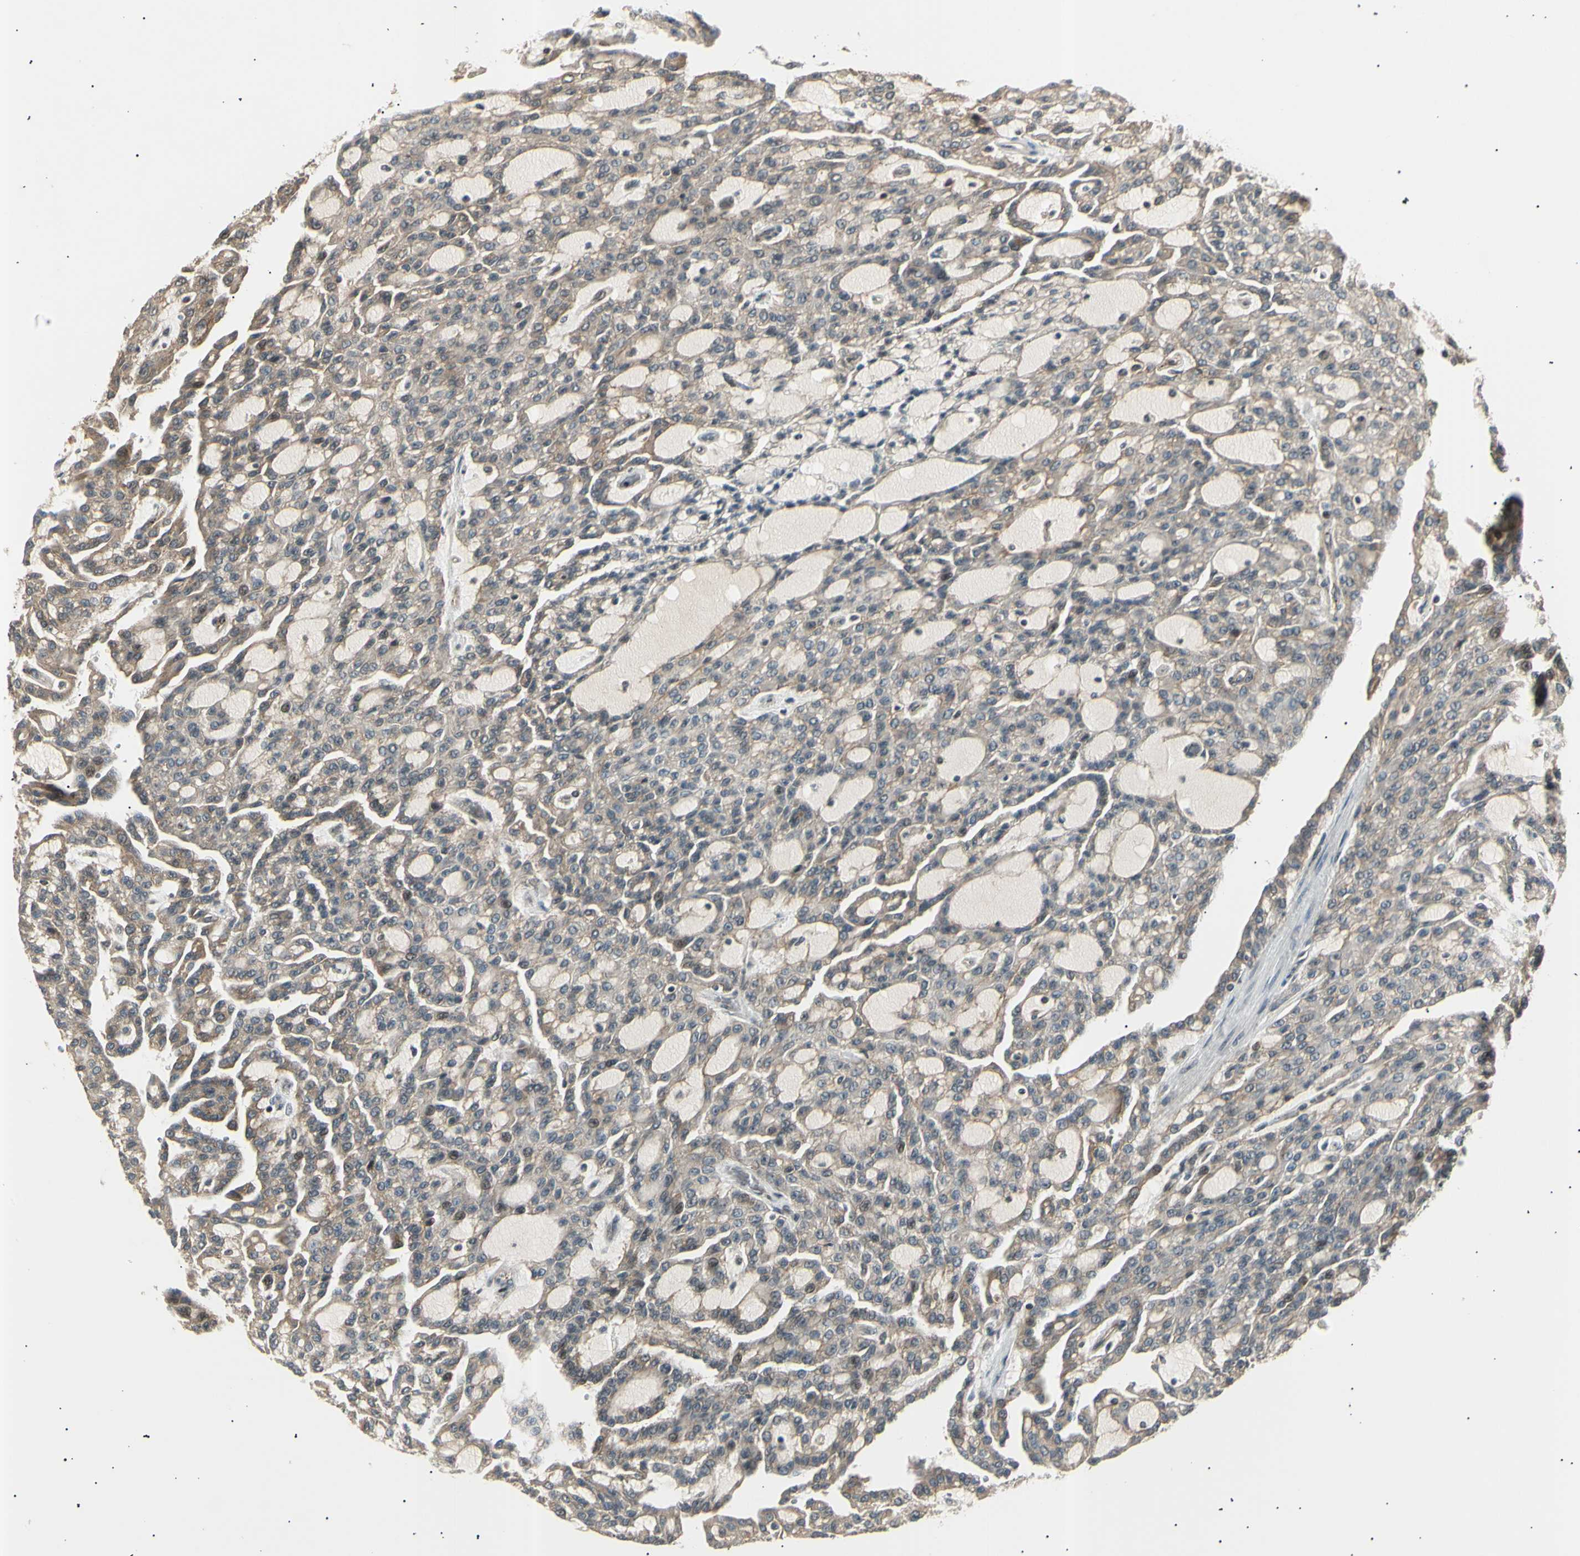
{"staining": {"intensity": "weak", "quantity": ">75%", "location": "cytoplasmic/membranous"}, "tissue": "renal cancer", "cell_type": "Tumor cells", "image_type": "cancer", "snomed": [{"axis": "morphology", "description": "Adenocarcinoma, NOS"}, {"axis": "topography", "description": "Kidney"}], "caption": "An immunohistochemistry micrograph of tumor tissue is shown. Protein staining in brown shows weak cytoplasmic/membranous positivity in adenocarcinoma (renal) within tumor cells. The staining is performed using DAB brown chromogen to label protein expression. The nuclei are counter-stained blue using hematoxylin.", "gene": "NUAK2", "patient": {"sex": "male", "age": 63}}